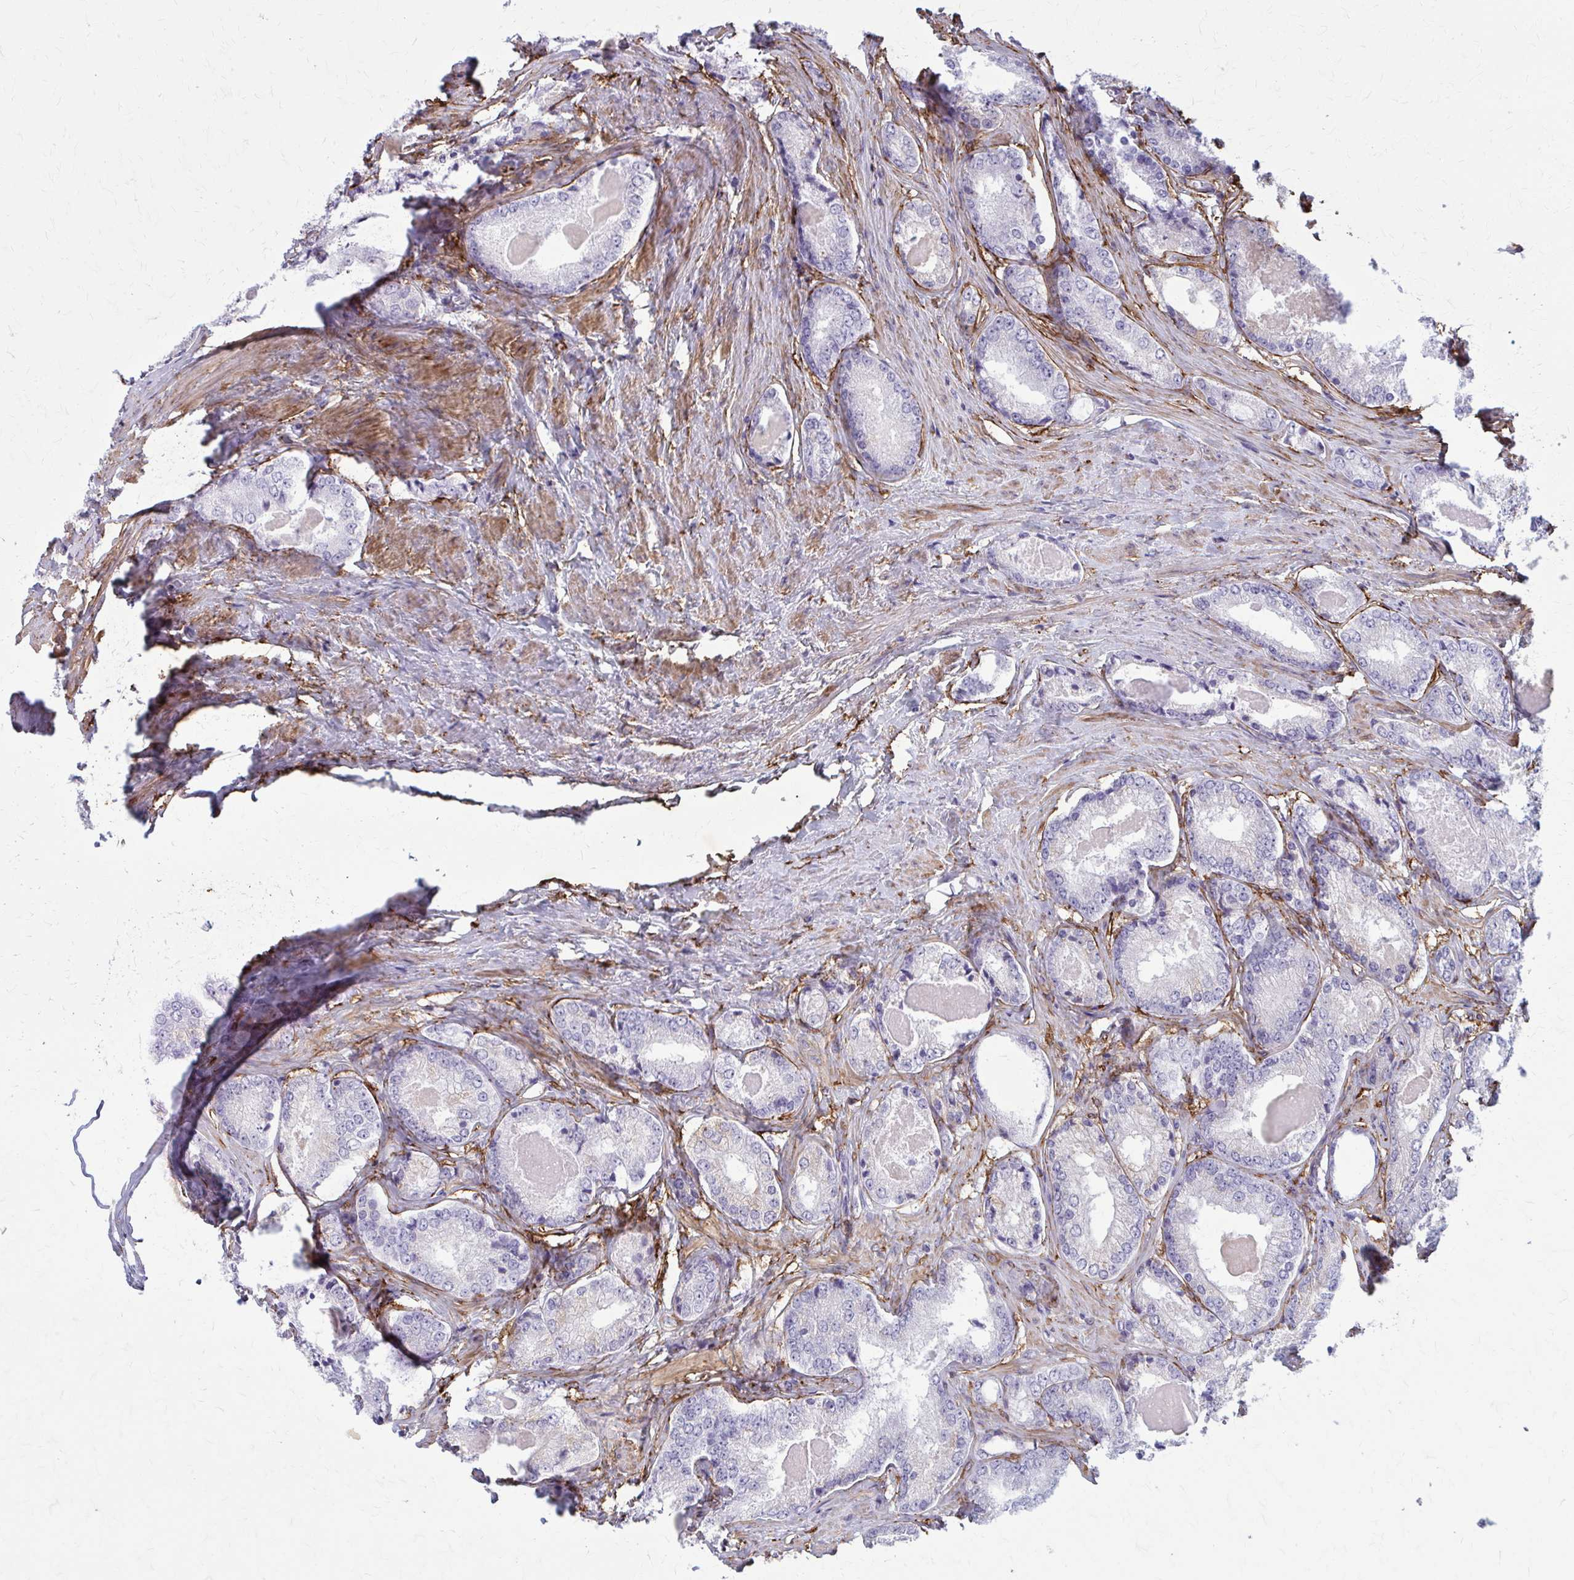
{"staining": {"intensity": "negative", "quantity": "none", "location": "none"}, "tissue": "prostate cancer", "cell_type": "Tumor cells", "image_type": "cancer", "snomed": [{"axis": "morphology", "description": "Adenocarcinoma, NOS"}, {"axis": "morphology", "description": "Adenocarcinoma, Low grade"}, {"axis": "topography", "description": "Prostate"}], "caption": "DAB immunohistochemical staining of prostate cancer (low-grade adenocarcinoma) exhibits no significant staining in tumor cells.", "gene": "AKAP12", "patient": {"sex": "male", "age": 68}}